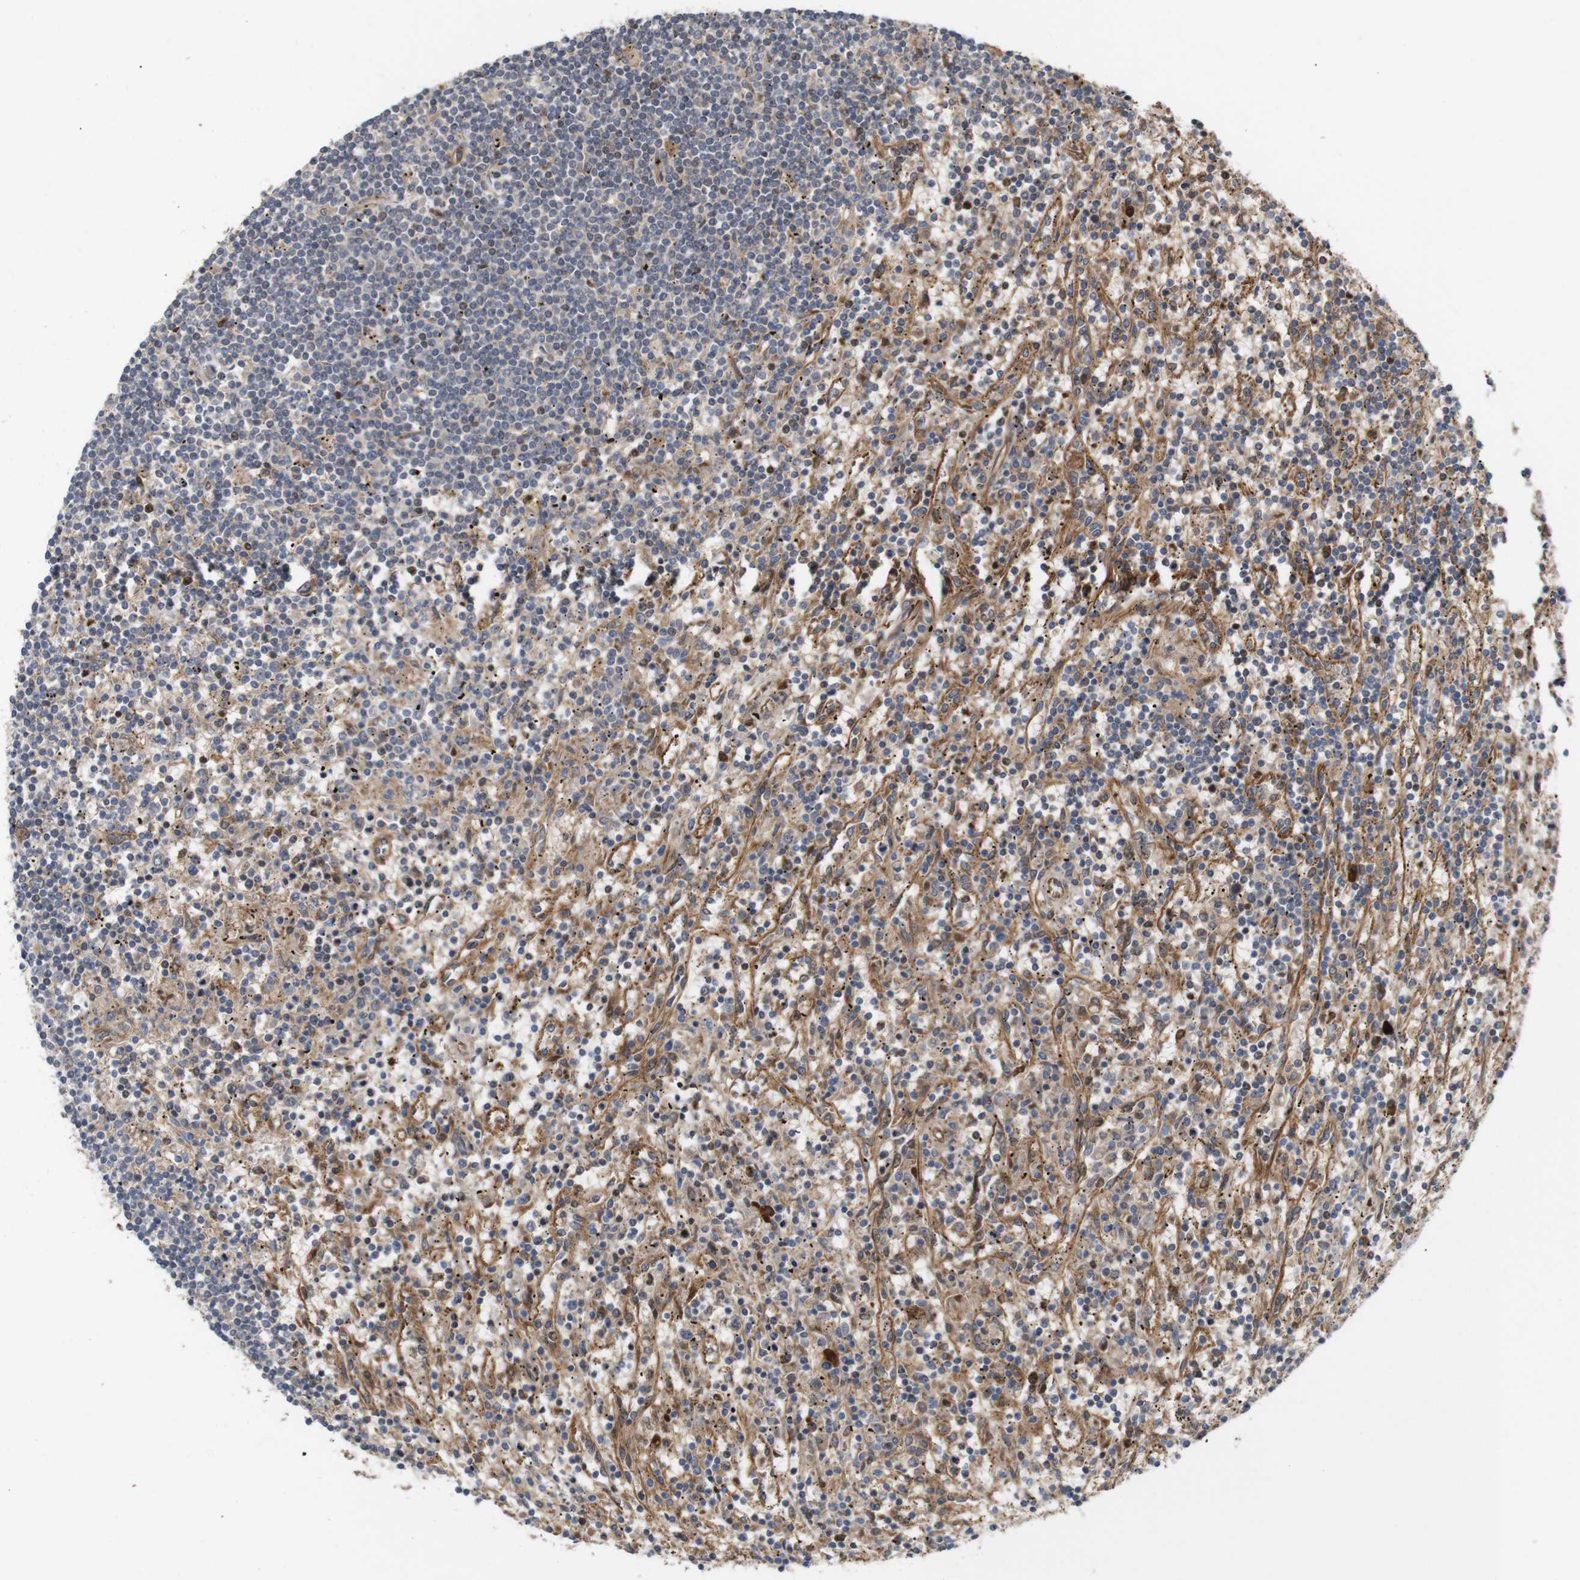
{"staining": {"intensity": "weak", "quantity": "25%-75%", "location": "cytoplasmic/membranous"}, "tissue": "lymphoma", "cell_type": "Tumor cells", "image_type": "cancer", "snomed": [{"axis": "morphology", "description": "Malignant lymphoma, non-Hodgkin's type, Low grade"}, {"axis": "topography", "description": "Spleen"}], "caption": "Tumor cells reveal low levels of weak cytoplasmic/membranous positivity in about 25%-75% of cells in human lymphoma.", "gene": "RPTOR", "patient": {"sex": "male", "age": 76}}